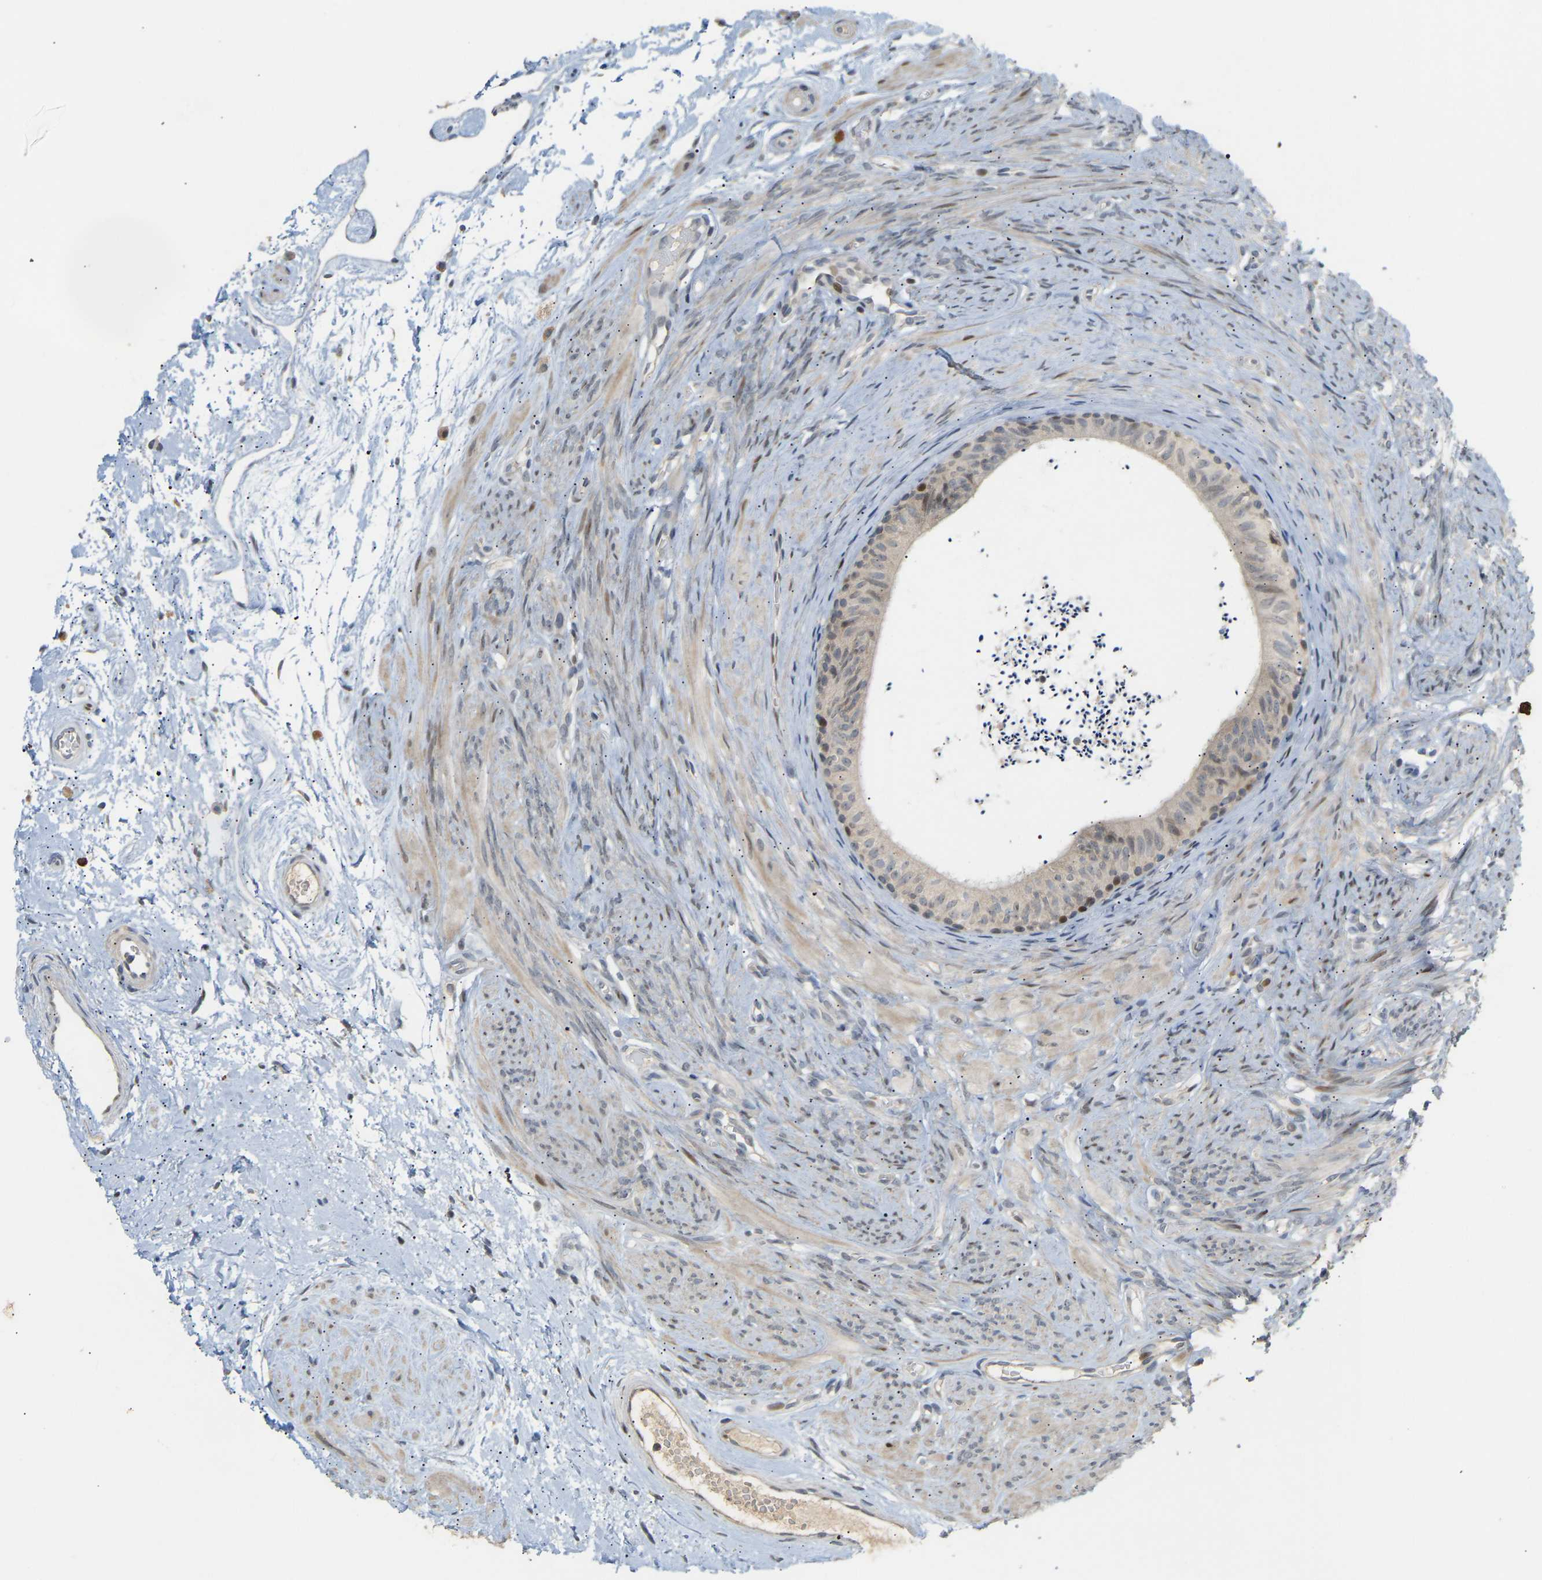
{"staining": {"intensity": "weak", "quantity": ">75%", "location": "cytoplasmic/membranous"}, "tissue": "epididymis", "cell_type": "Glandular cells", "image_type": "normal", "snomed": [{"axis": "morphology", "description": "Normal tissue, NOS"}, {"axis": "topography", "description": "Epididymis"}], "caption": "Immunohistochemistry (DAB (3,3'-diaminobenzidine)) staining of benign human epididymis reveals weak cytoplasmic/membranous protein positivity in about >75% of glandular cells.", "gene": "PTPN4", "patient": {"sex": "male", "age": 56}}